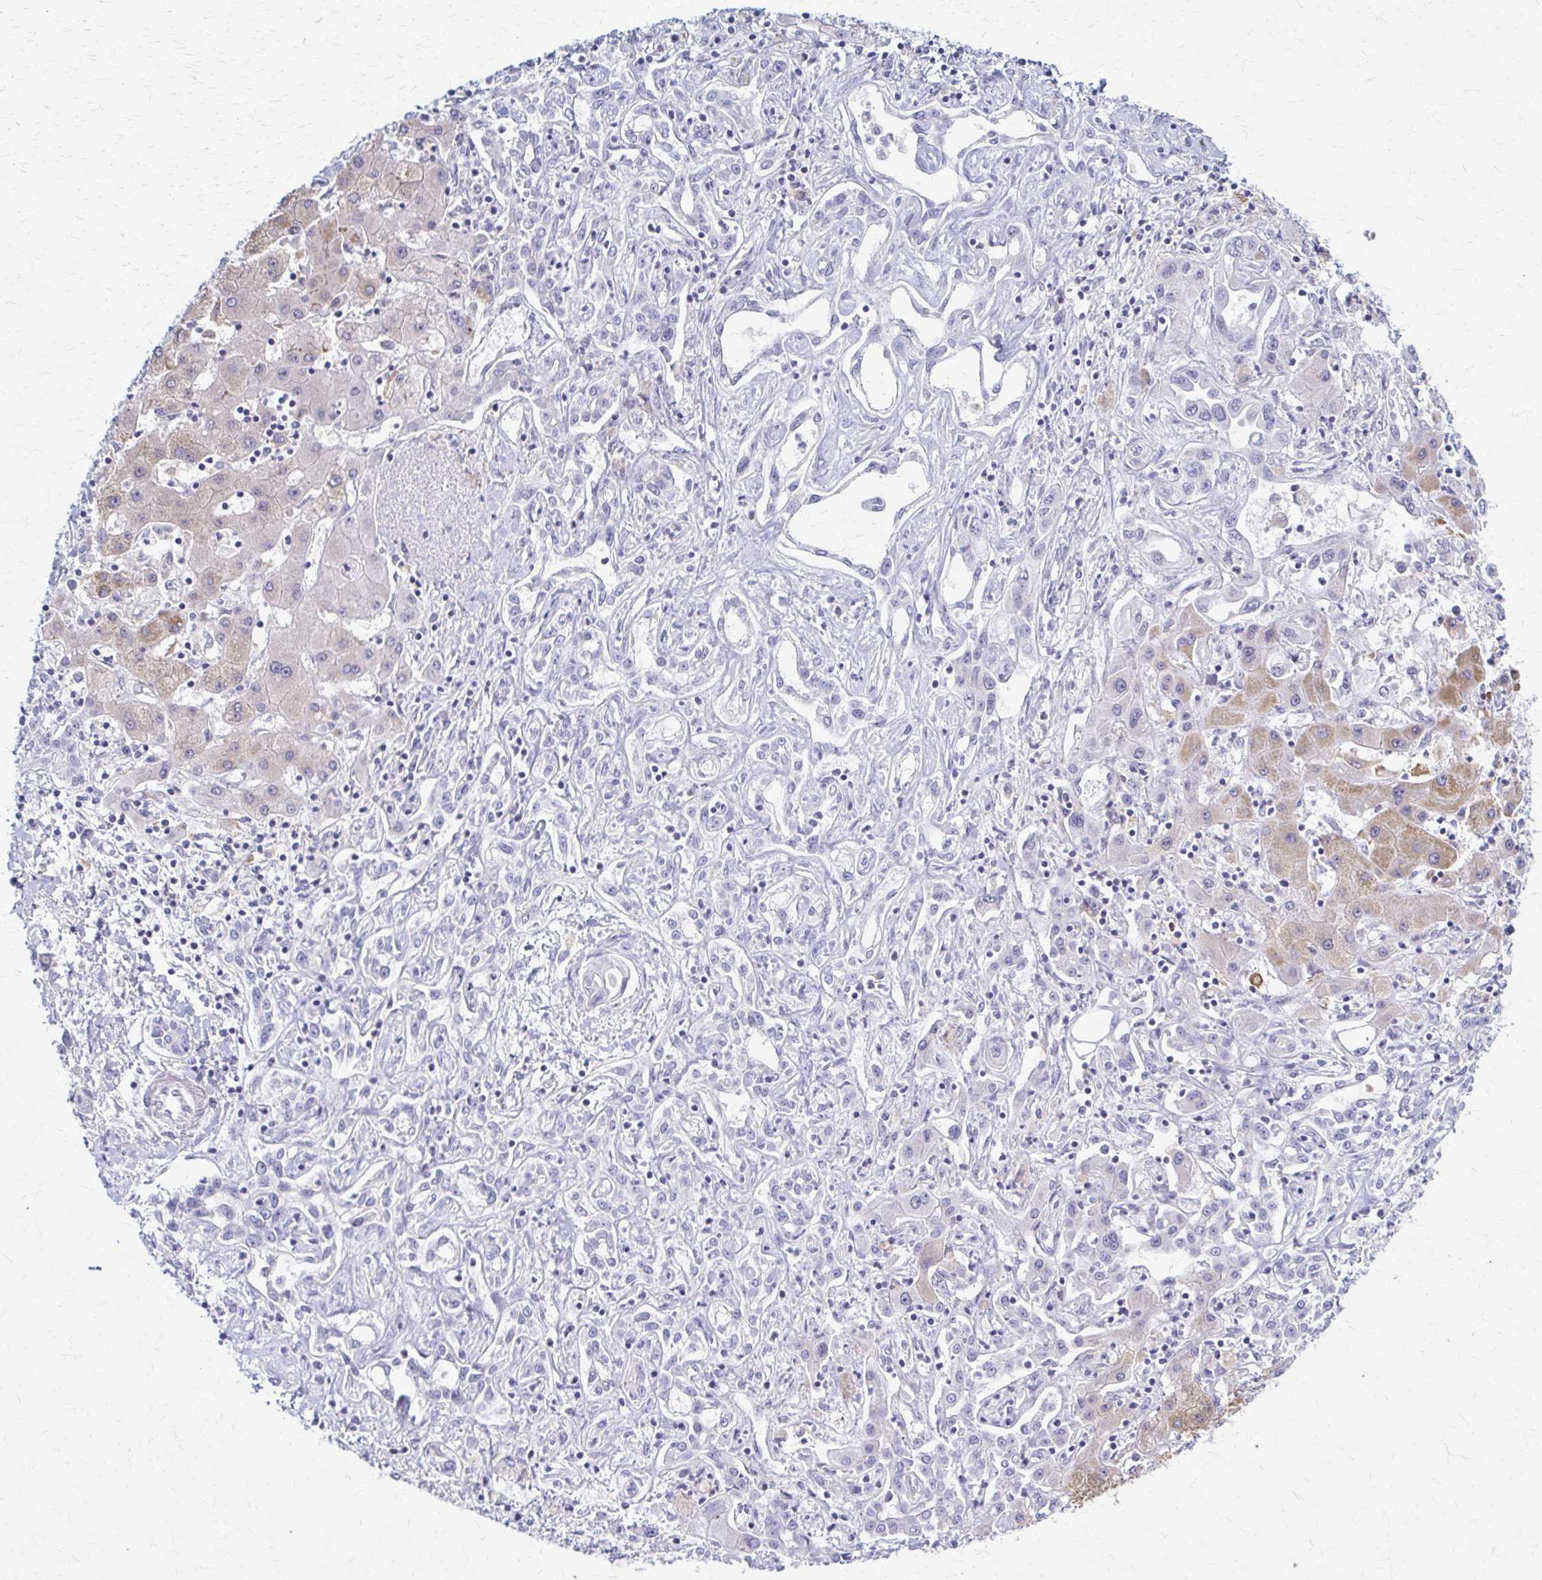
{"staining": {"intensity": "negative", "quantity": "none", "location": "none"}, "tissue": "liver cancer", "cell_type": "Tumor cells", "image_type": "cancer", "snomed": [{"axis": "morphology", "description": "Cholangiocarcinoma"}, {"axis": "topography", "description": "Liver"}], "caption": "IHC histopathology image of neoplastic tissue: human cholangiocarcinoma (liver) stained with DAB demonstrates no significant protein expression in tumor cells.", "gene": "RHOBTB2", "patient": {"sex": "female", "age": 64}}